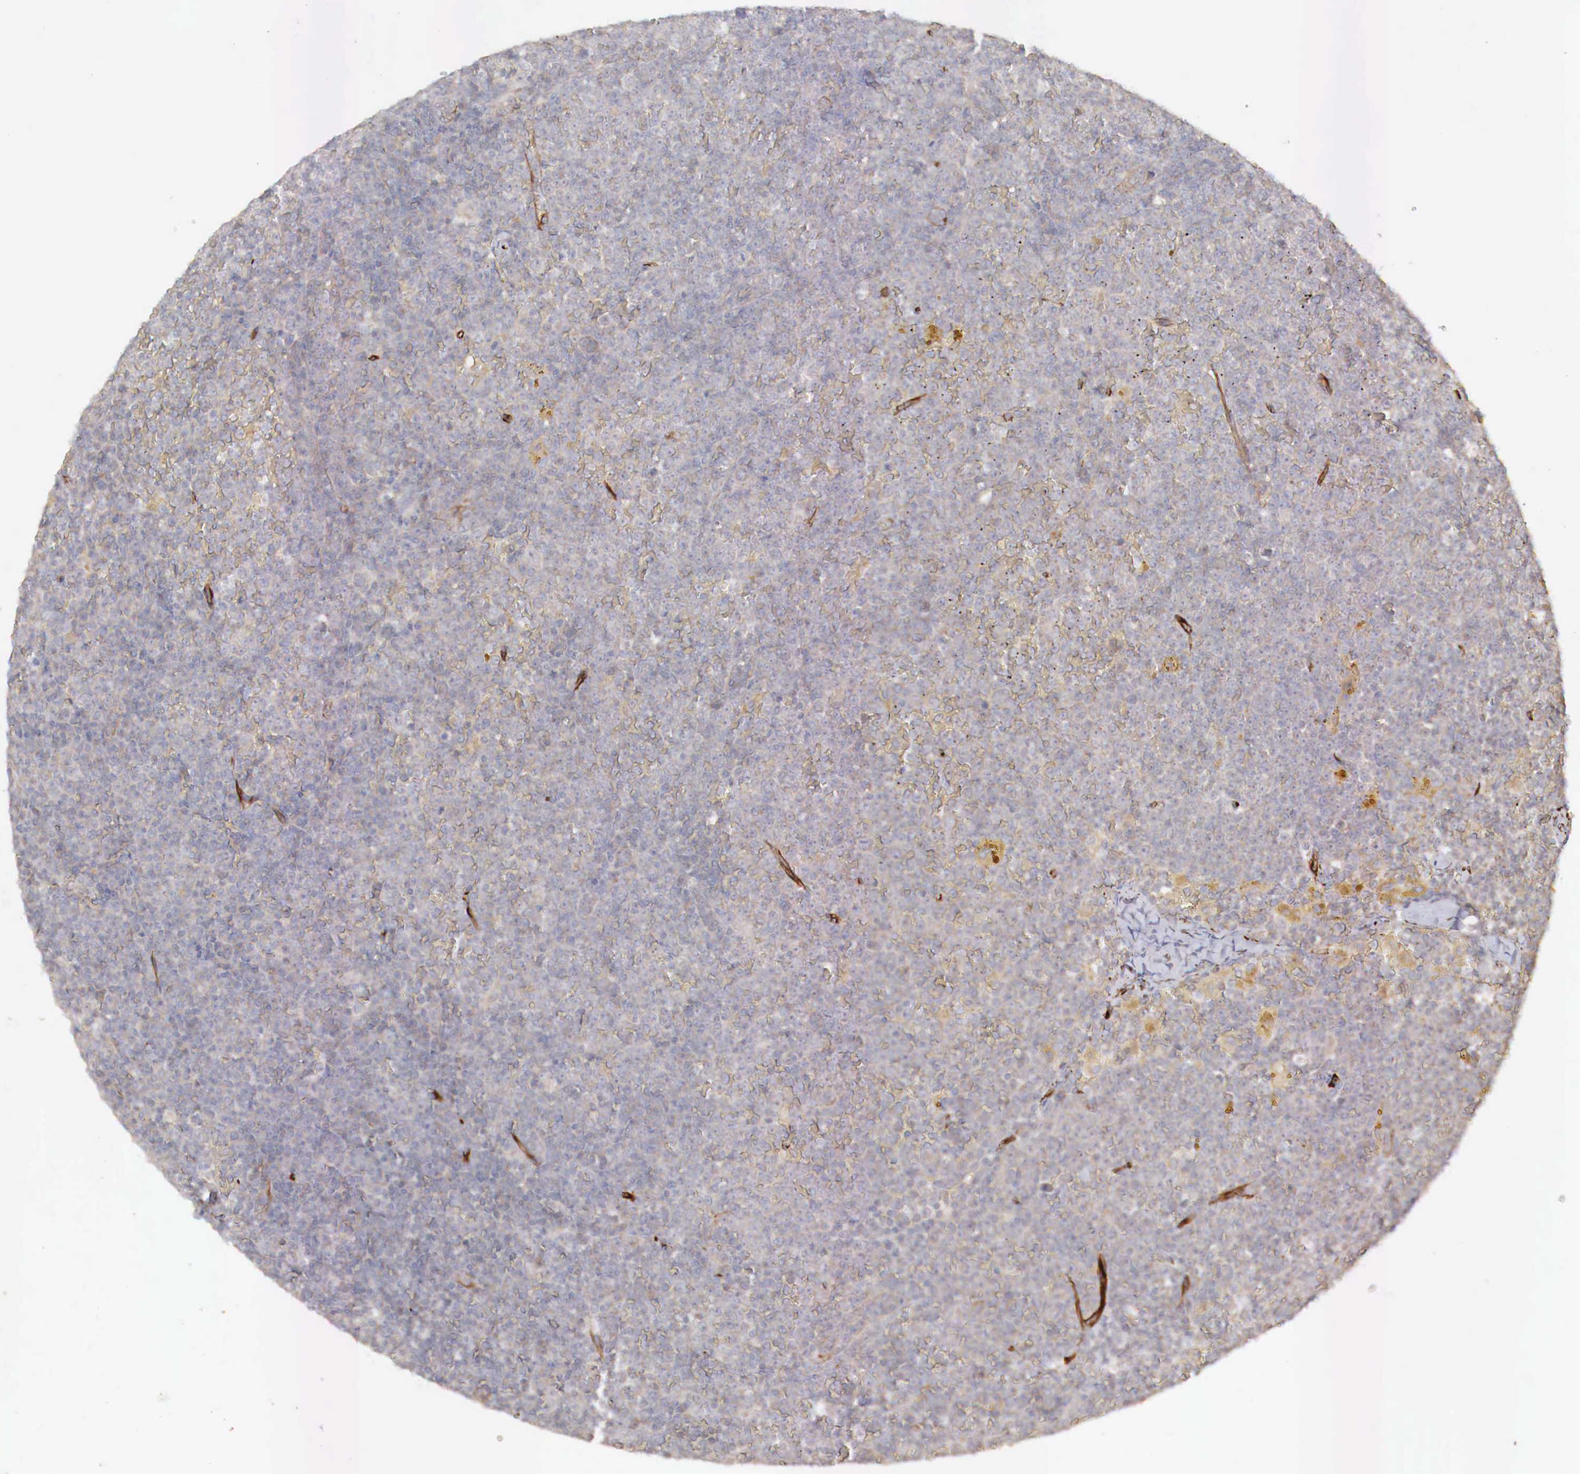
{"staining": {"intensity": "negative", "quantity": "none", "location": "none"}, "tissue": "lymphoma", "cell_type": "Tumor cells", "image_type": "cancer", "snomed": [{"axis": "morphology", "description": "Malignant lymphoma, non-Hodgkin's type, Low grade"}, {"axis": "topography", "description": "Lymph node"}], "caption": "DAB (3,3'-diaminobenzidine) immunohistochemical staining of low-grade malignant lymphoma, non-Hodgkin's type displays no significant expression in tumor cells. (DAB immunohistochemistry (IHC) with hematoxylin counter stain).", "gene": "WT1", "patient": {"sex": "male", "age": 50}}